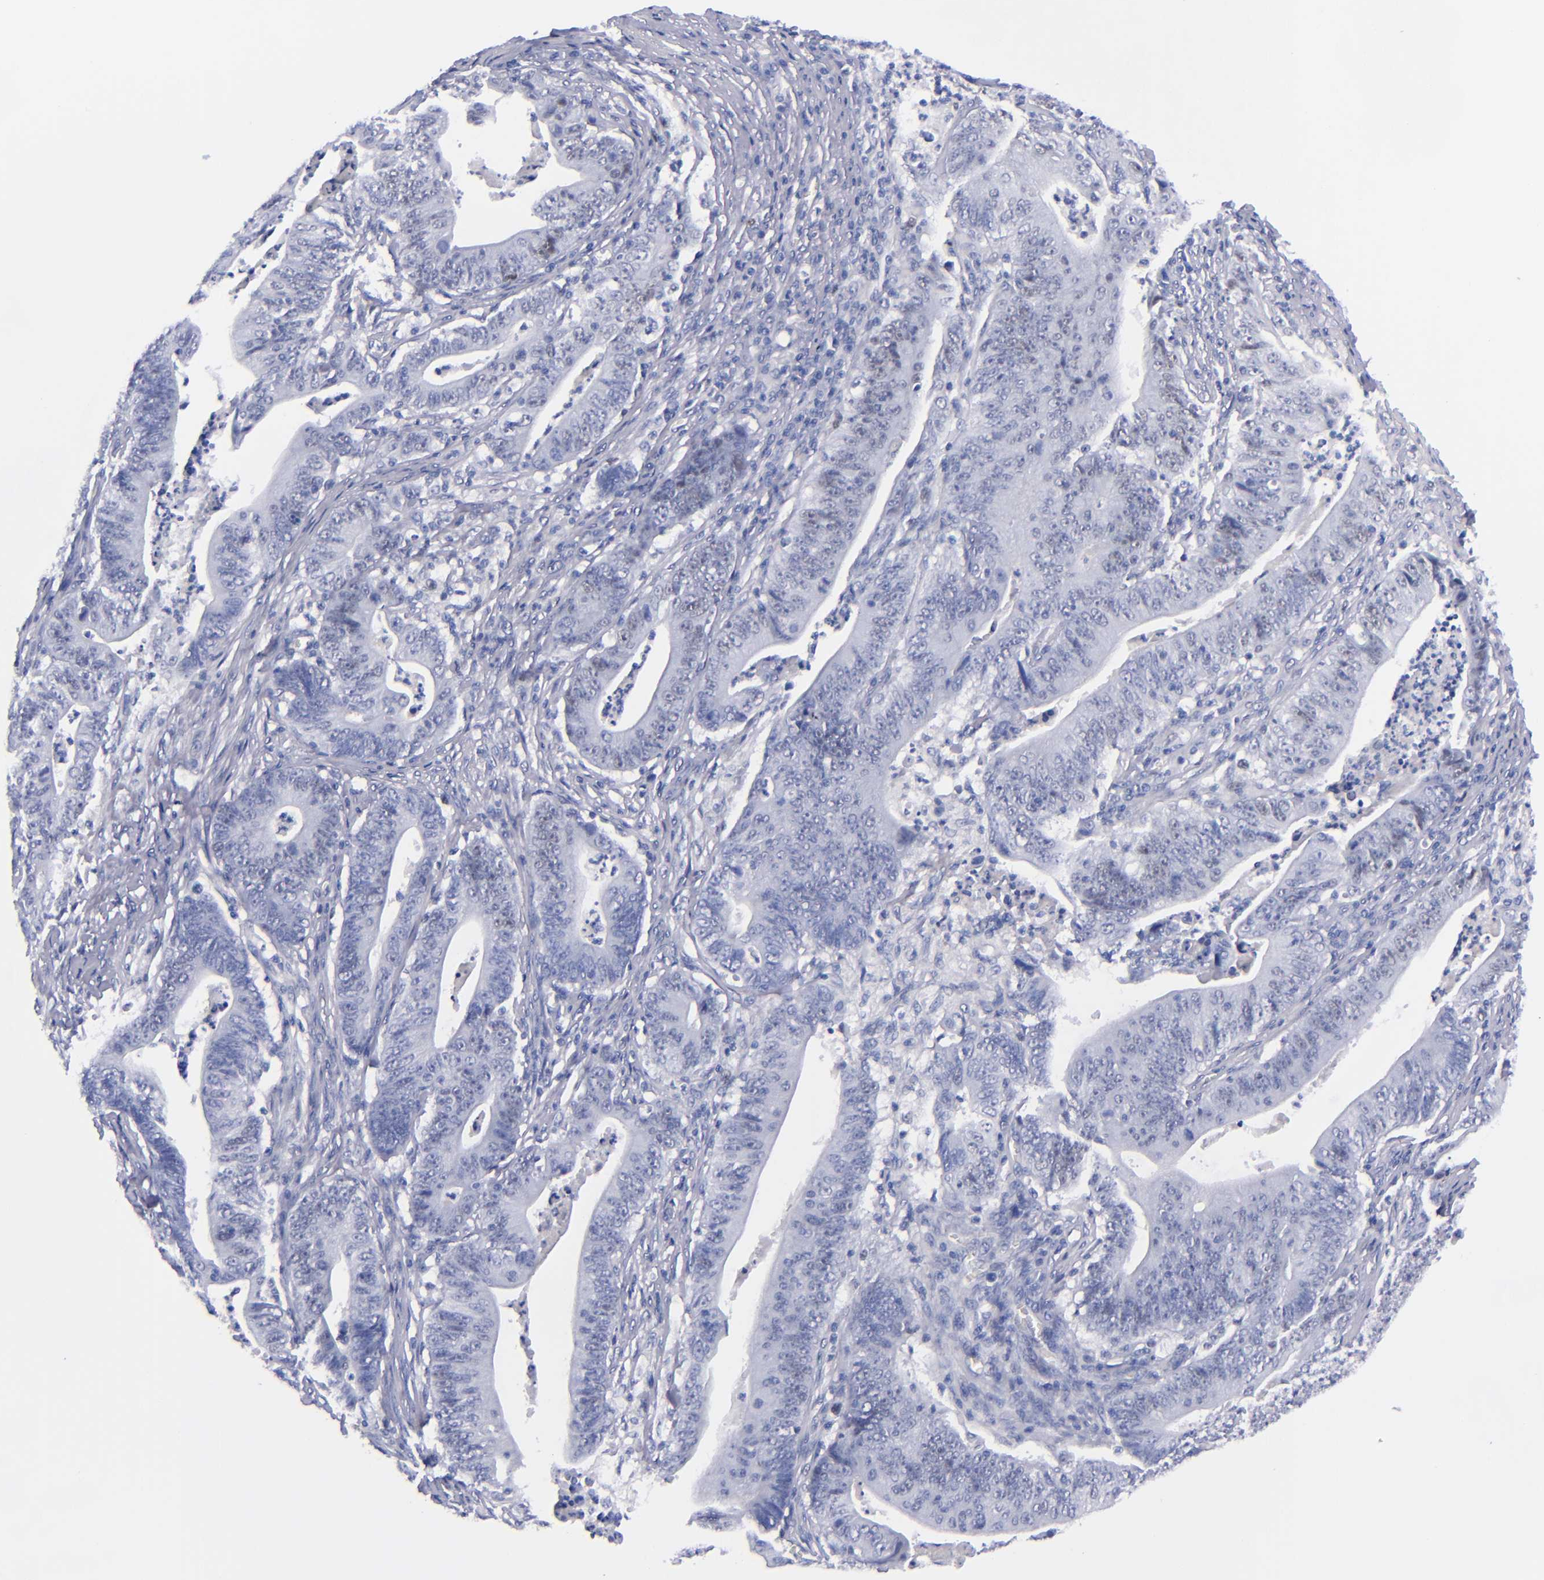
{"staining": {"intensity": "negative", "quantity": "none", "location": "none"}, "tissue": "stomach cancer", "cell_type": "Tumor cells", "image_type": "cancer", "snomed": [{"axis": "morphology", "description": "Adenocarcinoma, NOS"}, {"axis": "topography", "description": "Stomach, lower"}], "caption": "There is no significant positivity in tumor cells of stomach adenocarcinoma.", "gene": "MCM7", "patient": {"sex": "female", "age": 86}}